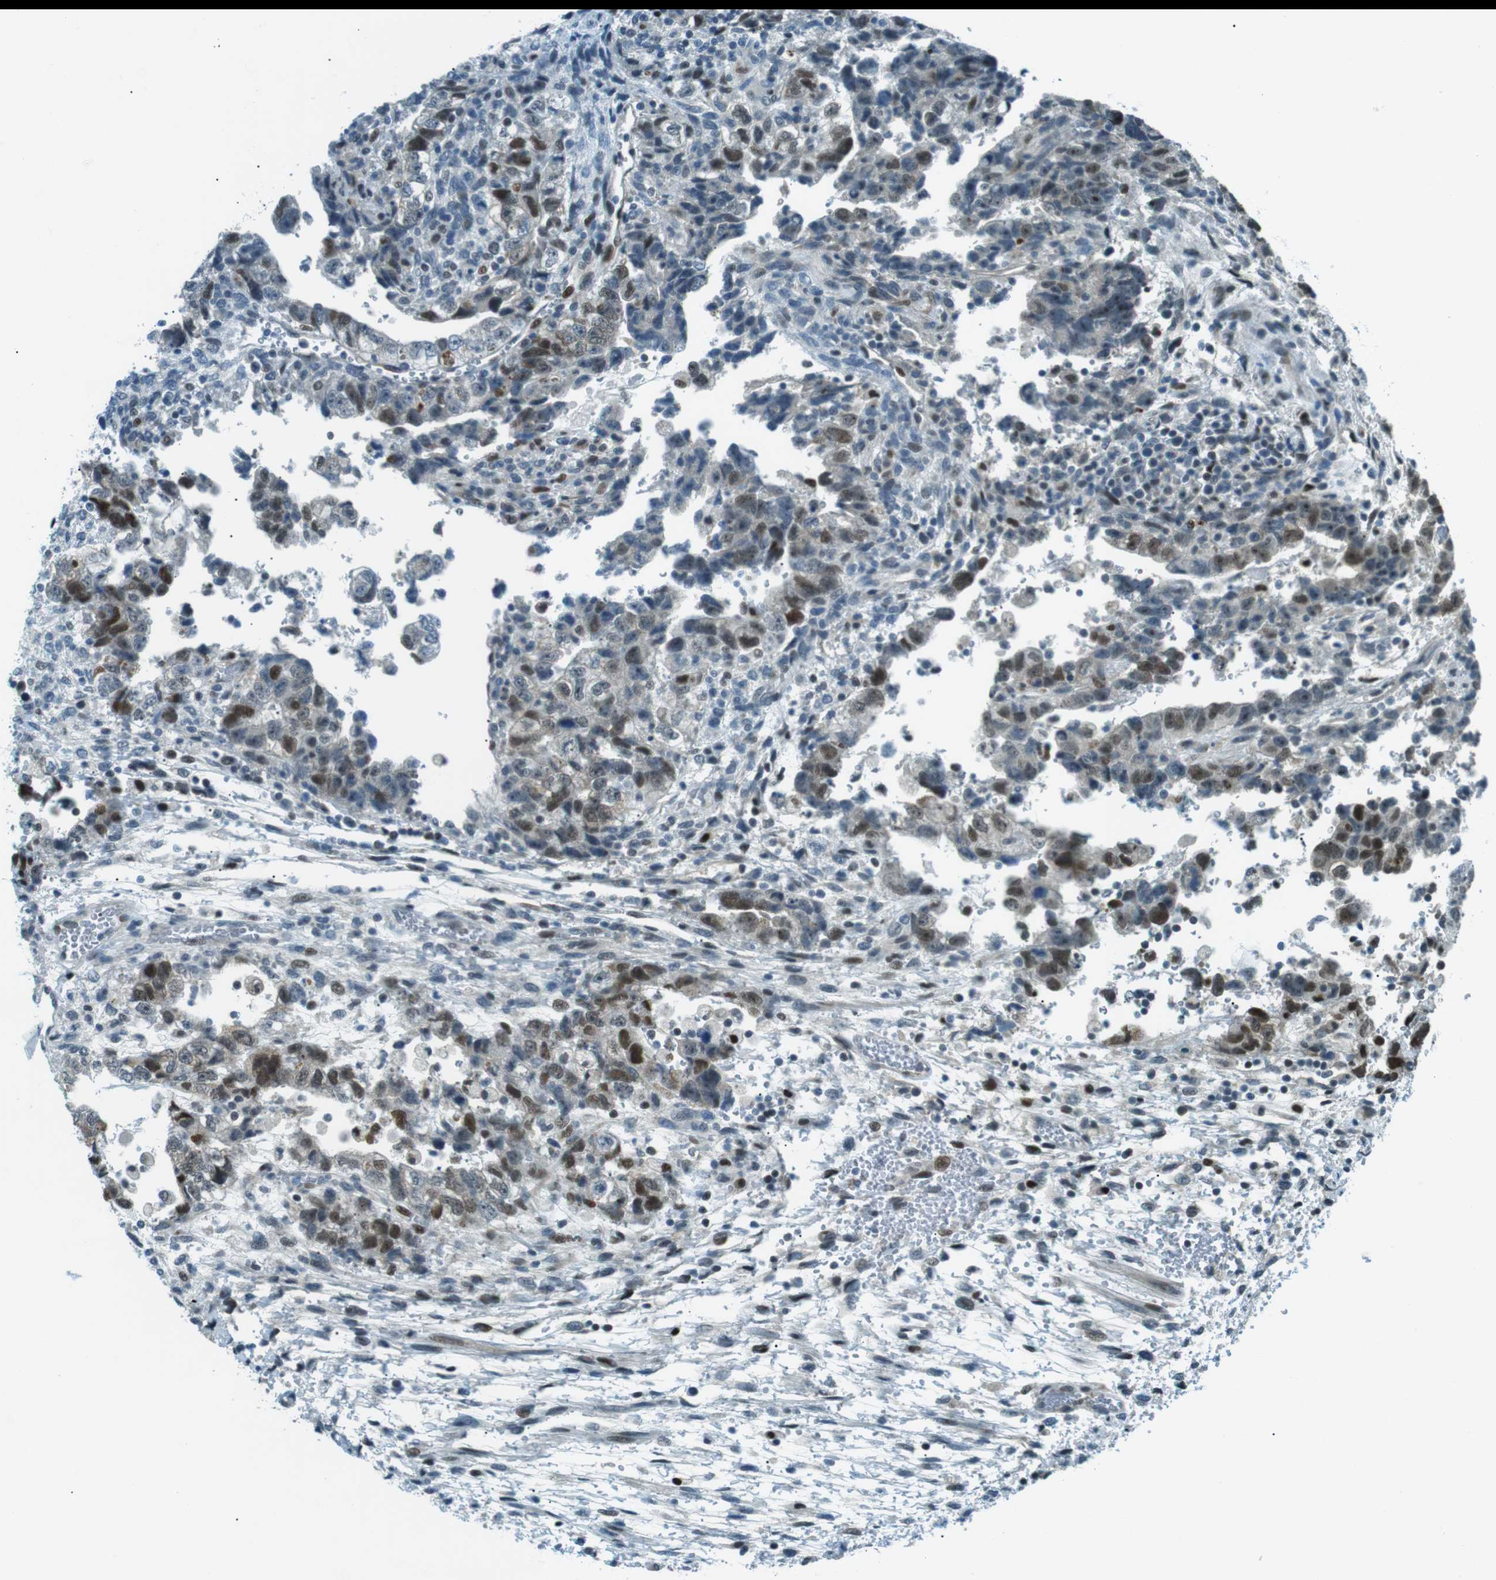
{"staining": {"intensity": "moderate", "quantity": "25%-75%", "location": "nuclear"}, "tissue": "testis cancer", "cell_type": "Tumor cells", "image_type": "cancer", "snomed": [{"axis": "morphology", "description": "Carcinoma, Embryonal, NOS"}, {"axis": "topography", "description": "Testis"}], "caption": "Immunohistochemistry (IHC) (DAB) staining of testis cancer exhibits moderate nuclear protein expression in about 25%-75% of tumor cells.", "gene": "PJA1", "patient": {"sex": "male", "age": 36}}